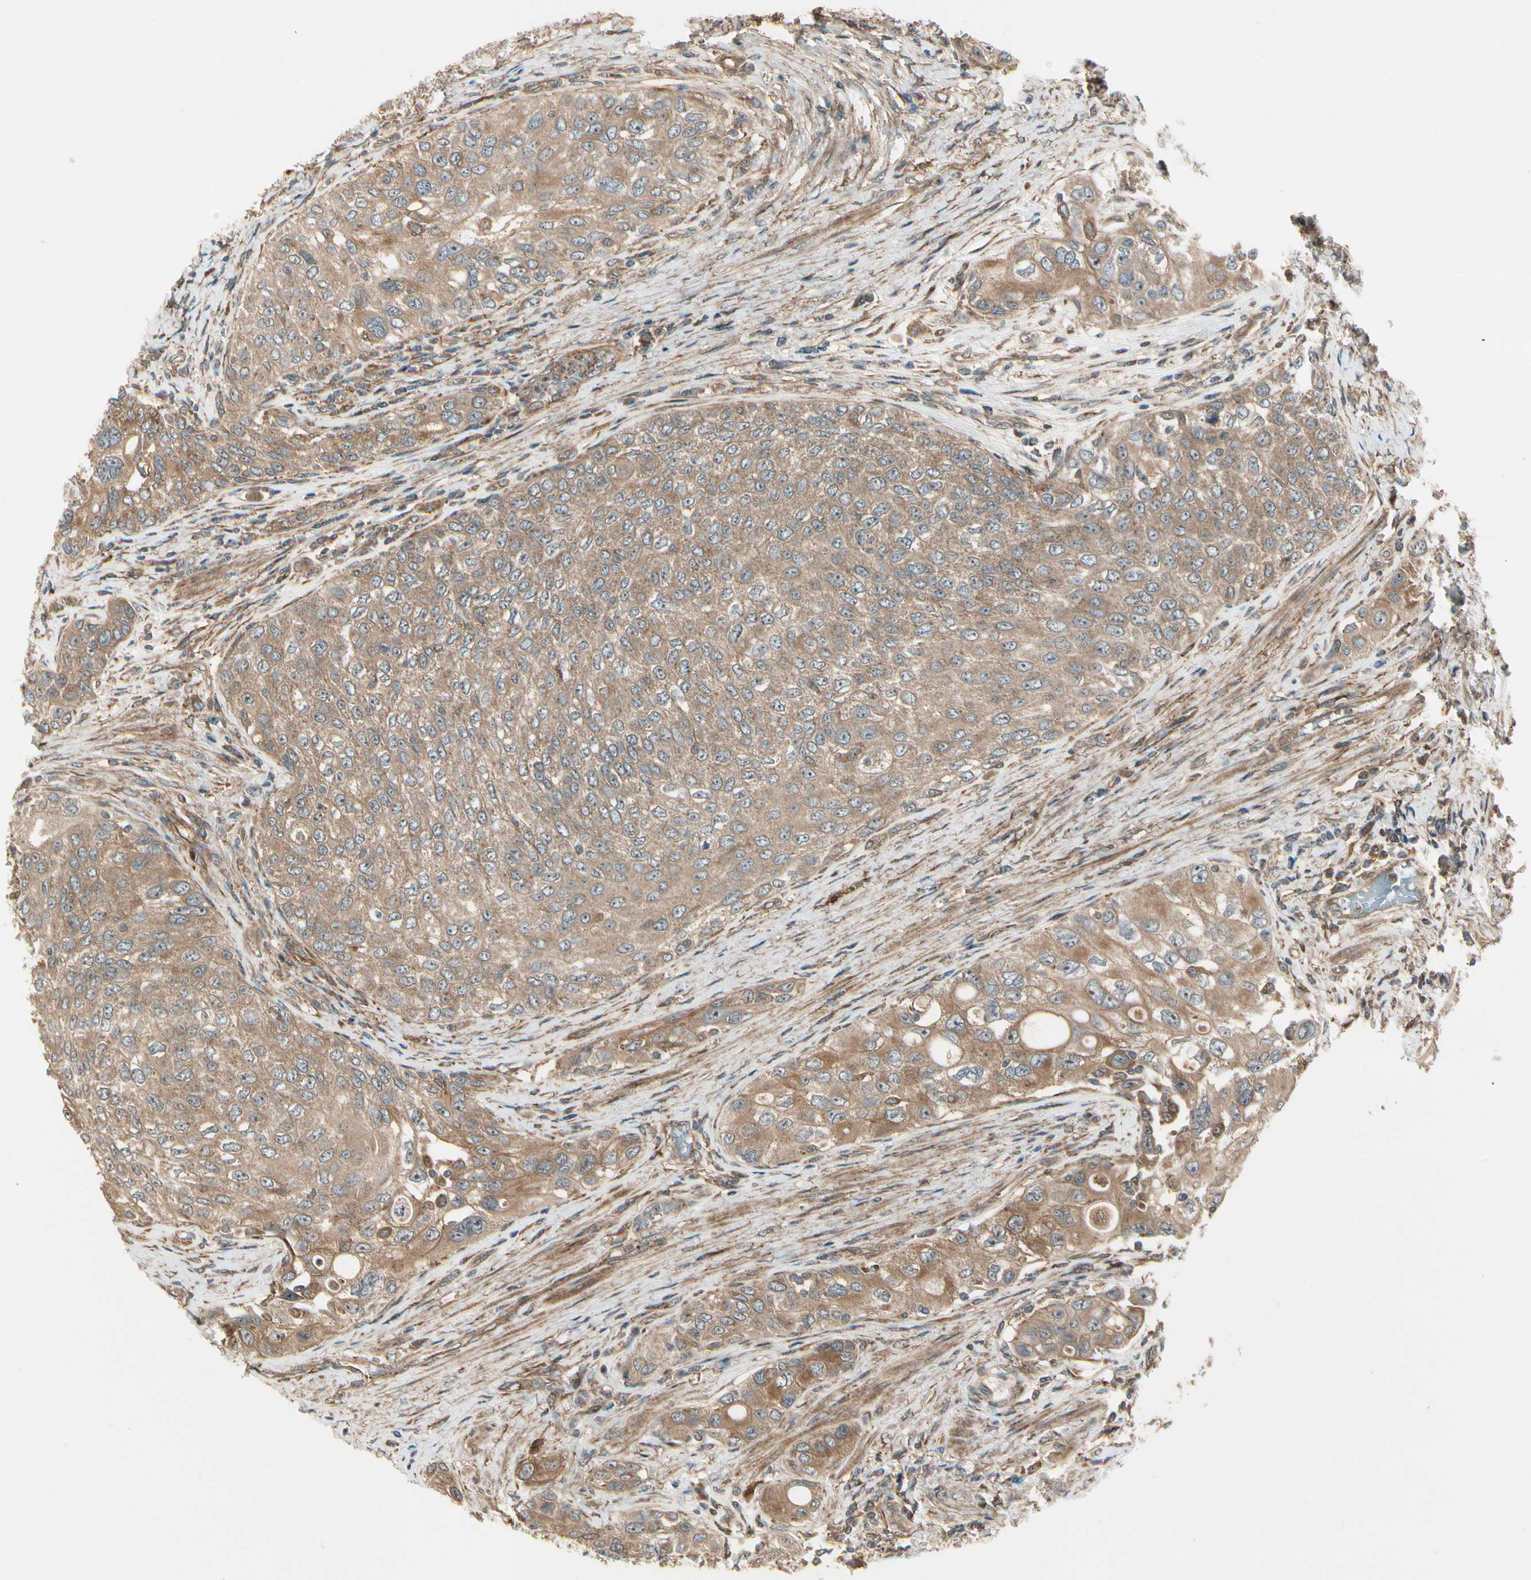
{"staining": {"intensity": "moderate", "quantity": ">75%", "location": "cytoplasmic/membranous"}, "tissue": "urothelial cancer", "cell_type": "Tumor cells", "image_type": "cancer", "snomed": [{"axis": "morphology", "description": "Urothelial carcinoma, High grade"}, {"axis": "topography", "description": "Urinary bladder"}], "caption": "Immunohistochemistry (IHC) of high-grade urothelial carcinoma exhibits medium levels of moderate cytoplasmic/membranous positivity in about >75% of tumor cells.", "gene": "FKBP15", "patient": {"sex": "female", "age": 56}}